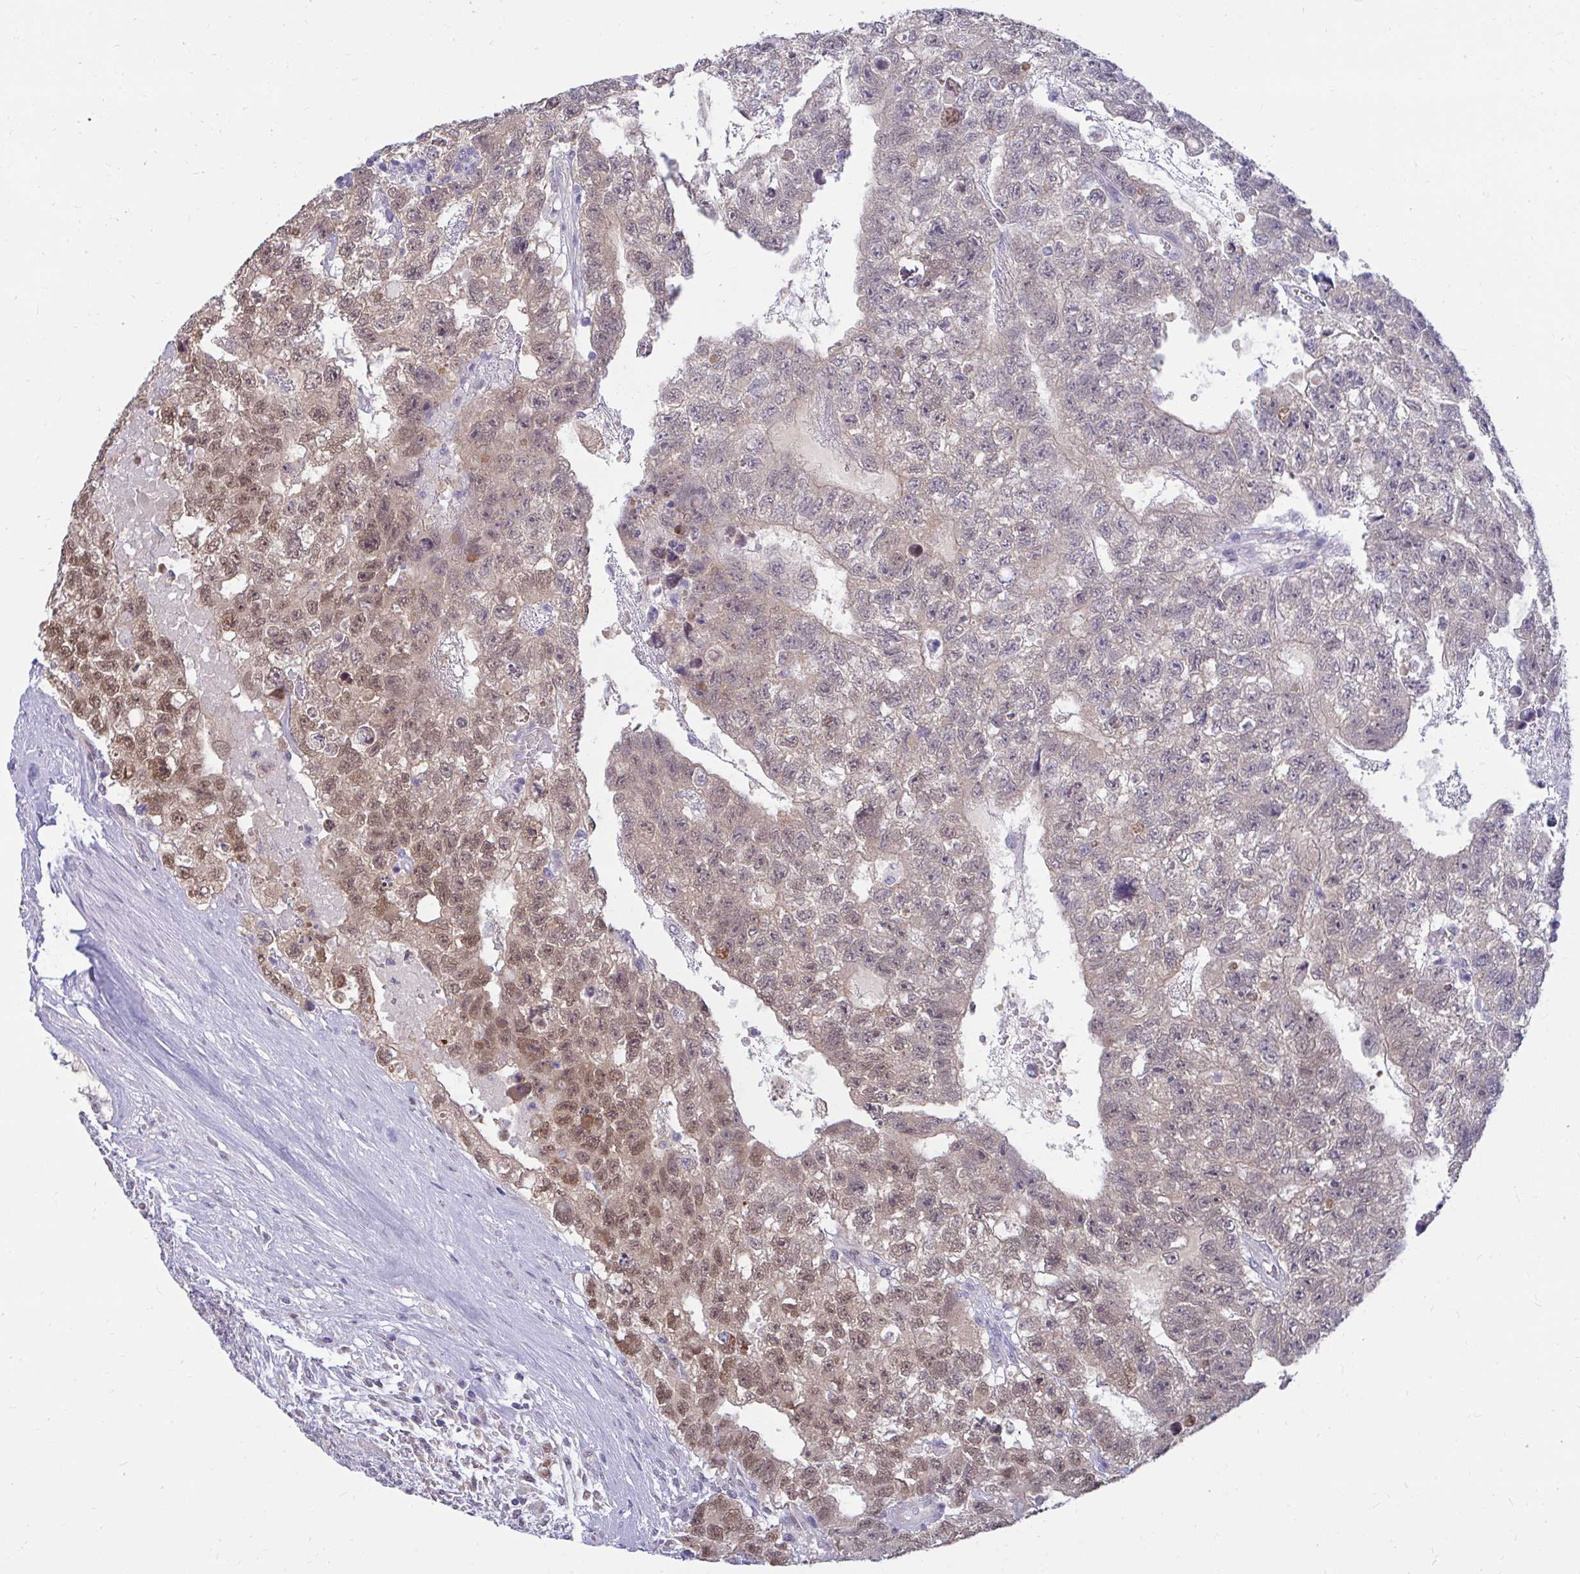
{"staining": {"intensity": "moderate", "quantity": "25%-75%", "location": "nuclear"}, "tissue": "testis cancer", "cell_type": "Tumor cells", "image_type": "cancer", "snomed": [{"axis": "morphology", "description": "Carcinoma, Embryonal, NOS"}, {"axis": "topography", "description": "Testis"}], "caption": "This is an image of immunohistochemistry staining of testis cancer, which shows moderate staining in the nuclear of tumor cells.", "gene": "CSE1L", "patient": {"sex": "male", "age": 26}}